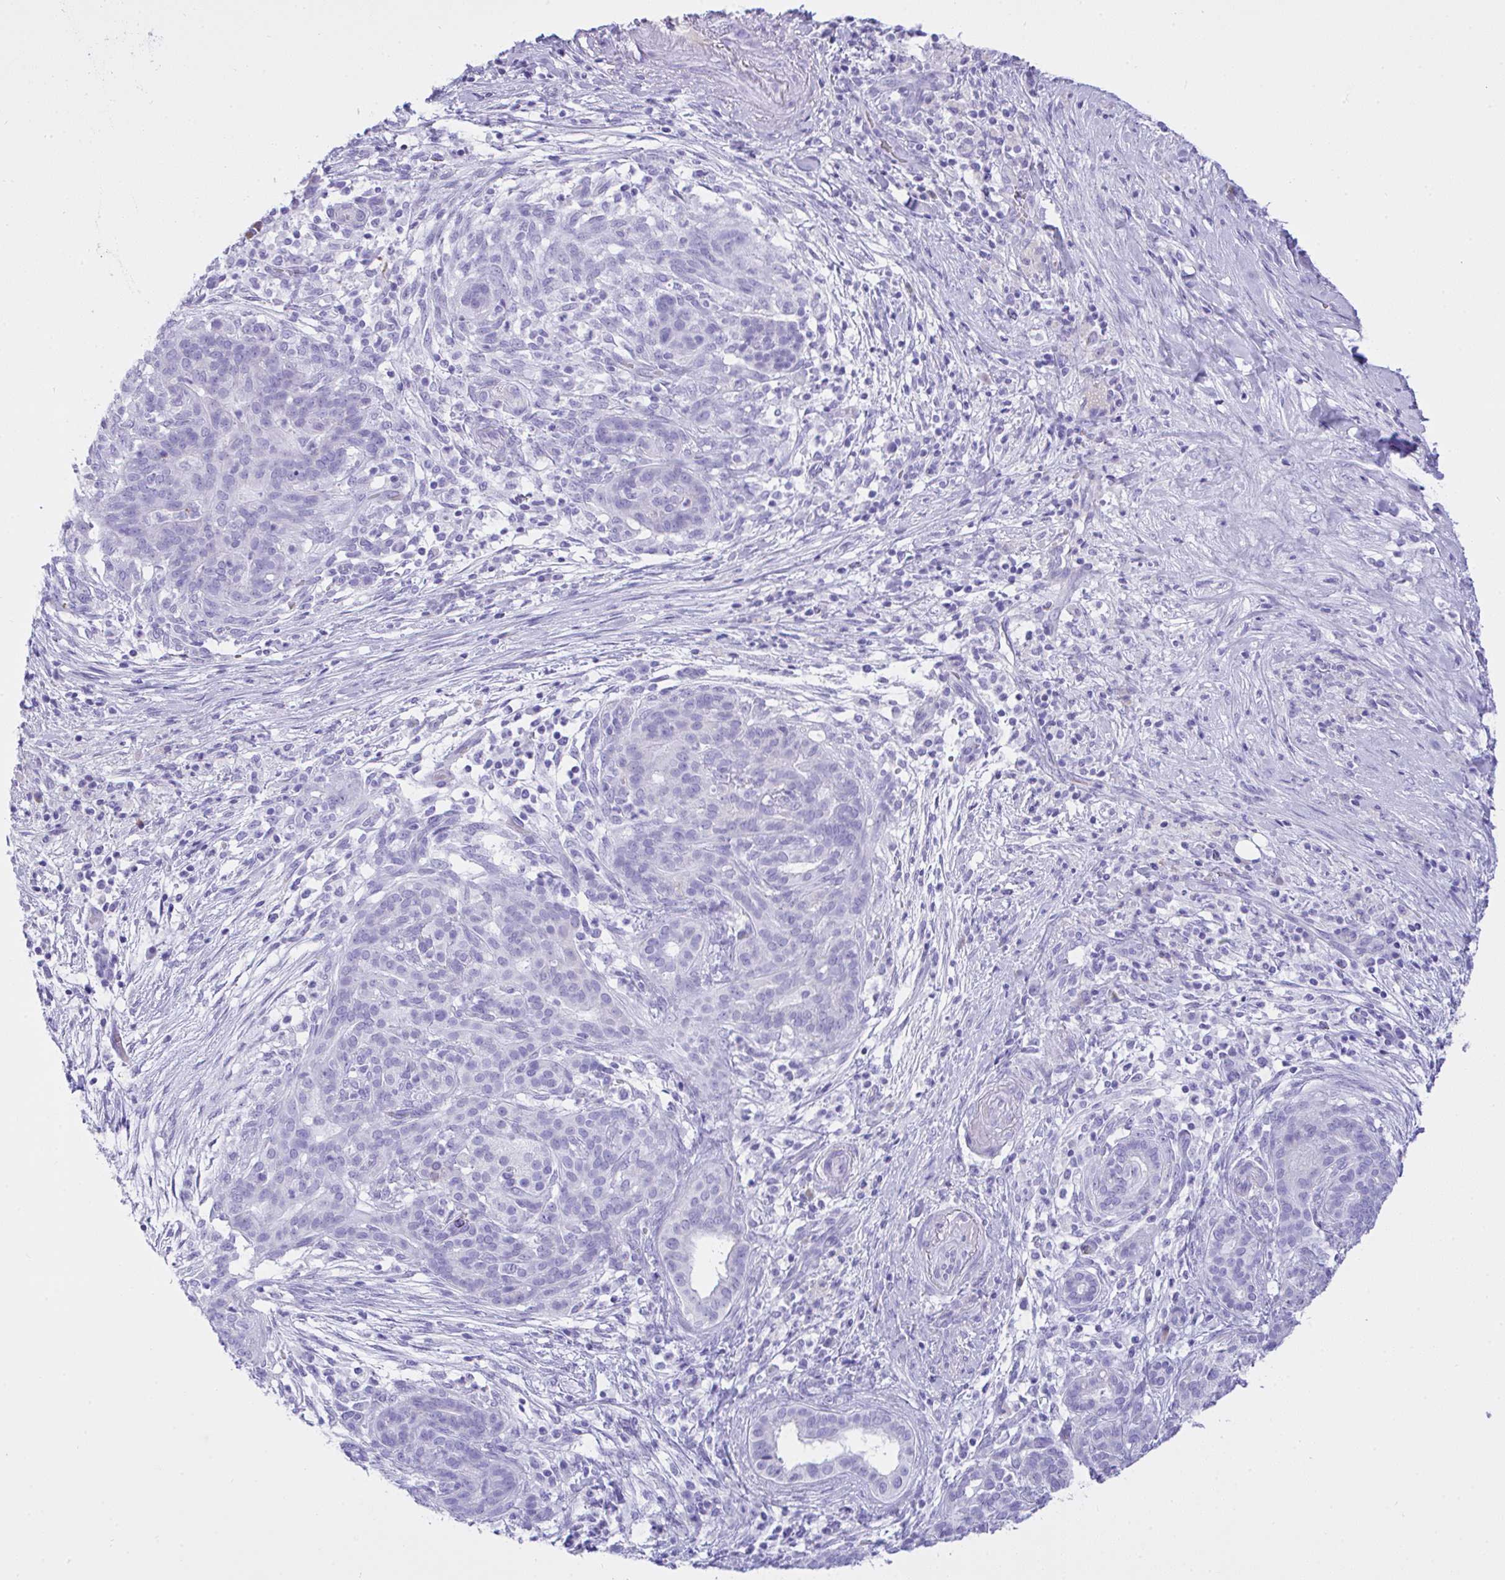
{"staining": {"intensity": "negative", "quantity": "none", "location": "none"}, "tissue": "pancreatic cancer", "cell_type": "Tumor cells", "image_type": "cancer", "snomed": [{"axis": "morphology", "description": "Adenocarcinoma, NOS"}, {"axis": "topography", "description": "Pancreas"}], "caption": "Immunohistochemistry photomicrograph of neoplastic tissue: human pancreatic adenocarcinoma stained with DAB (3,3'-diaminobenzidine) displays no significant protein positivity in tumor cells.", "gene": "AKR1D1", "patient": {"sex": "male", "age": 44}}